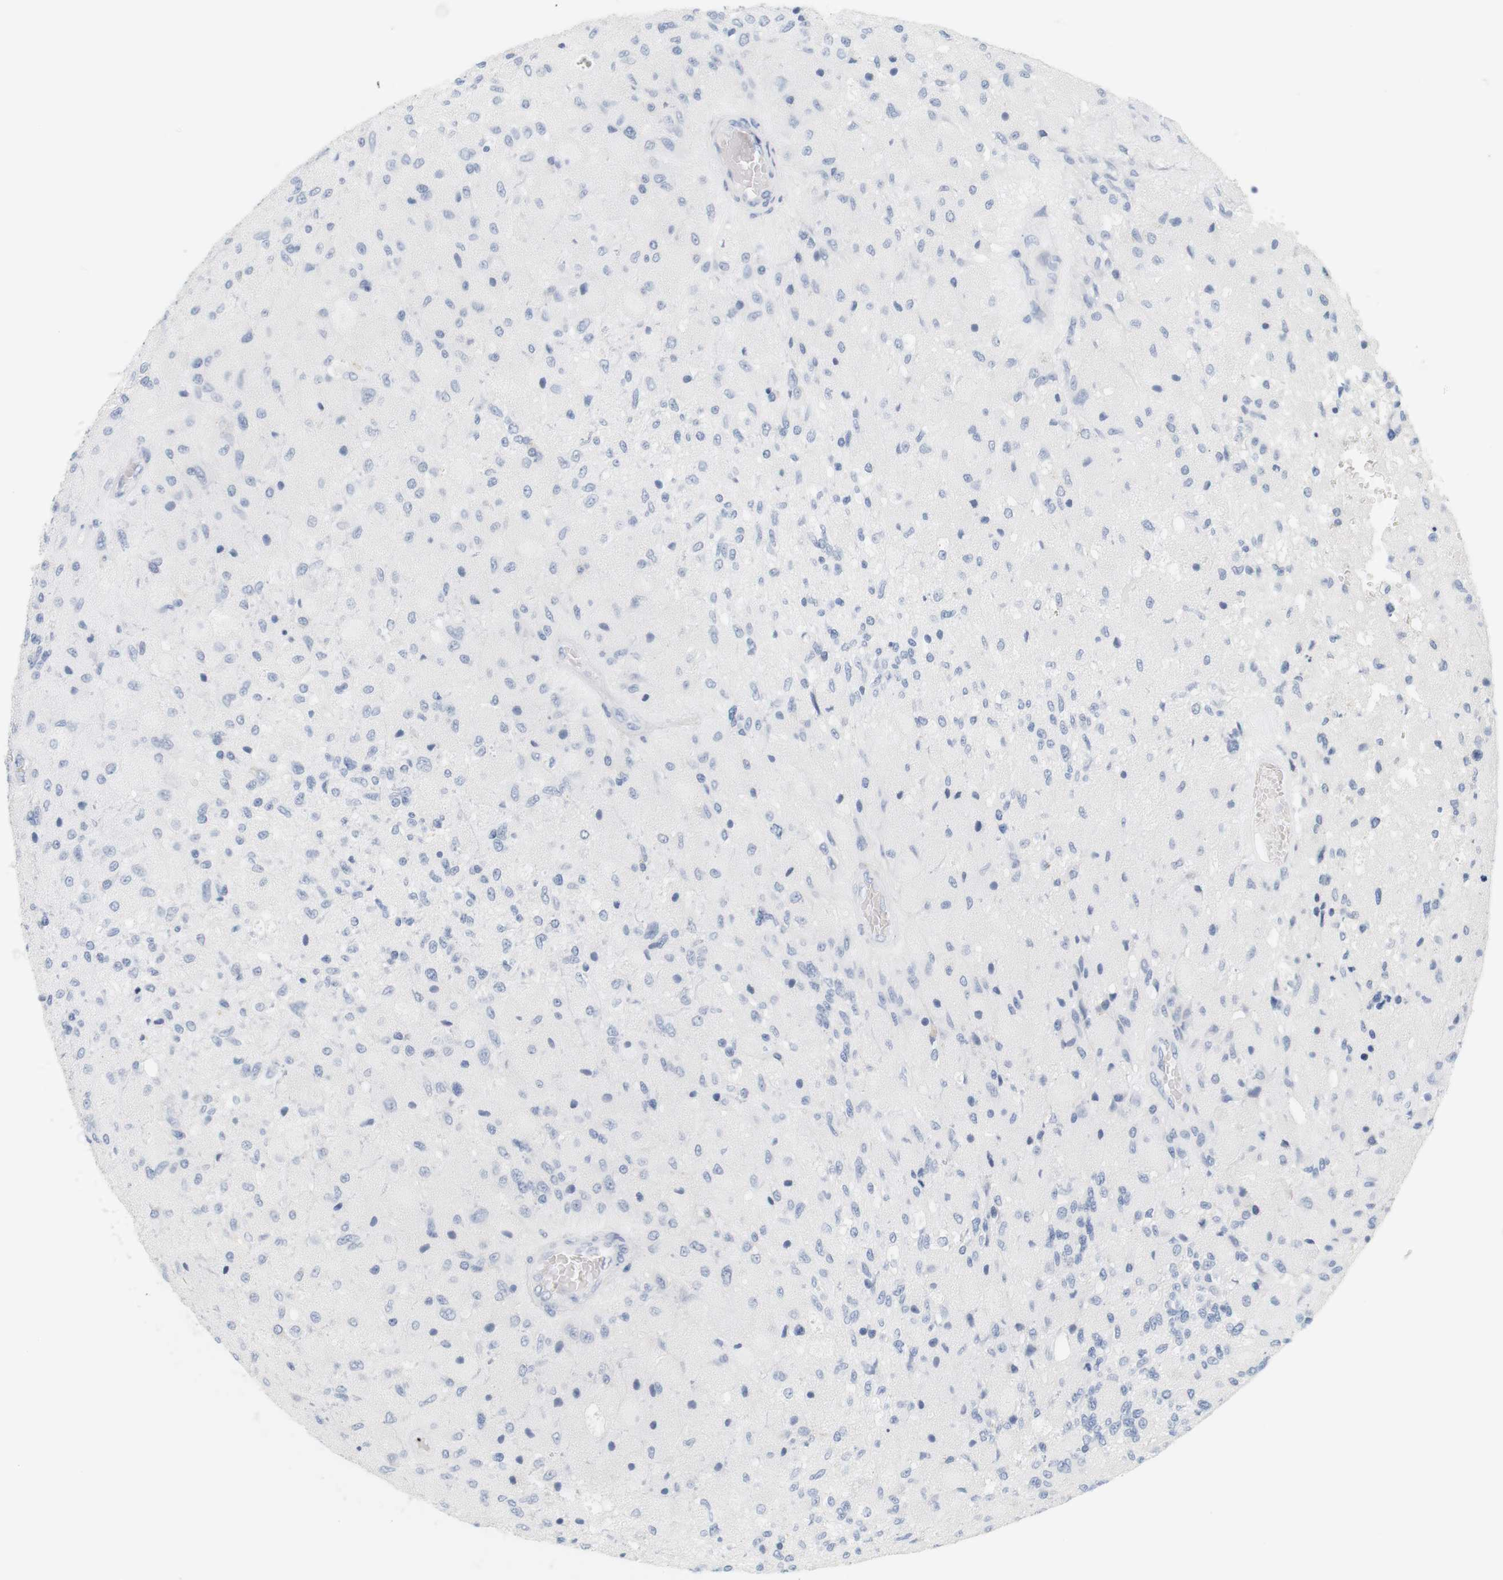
{"staining": {"intensity": "negative", "quantity": "none", "location": "none"}, "tissue": "glioma", "cell_type": "Tumor cells", "image_type": "cancer", "snomed": [{"axis": "morphology", "description": "Normal tissue, NOS"}, {"axis": "morphology", "description": "Glioma, malignant, High grade"}, {"axis": "topography", "description": "Cerebral cortex"}], "caption": "Micrograph shows no protein staining in tumor cells of malignant glioma (high-grade) tissue. (DAB immunohistochemistry (IHC), high magnification).", "gene": "OPRM1", "patient": {"sex": "male", "age": 77}}